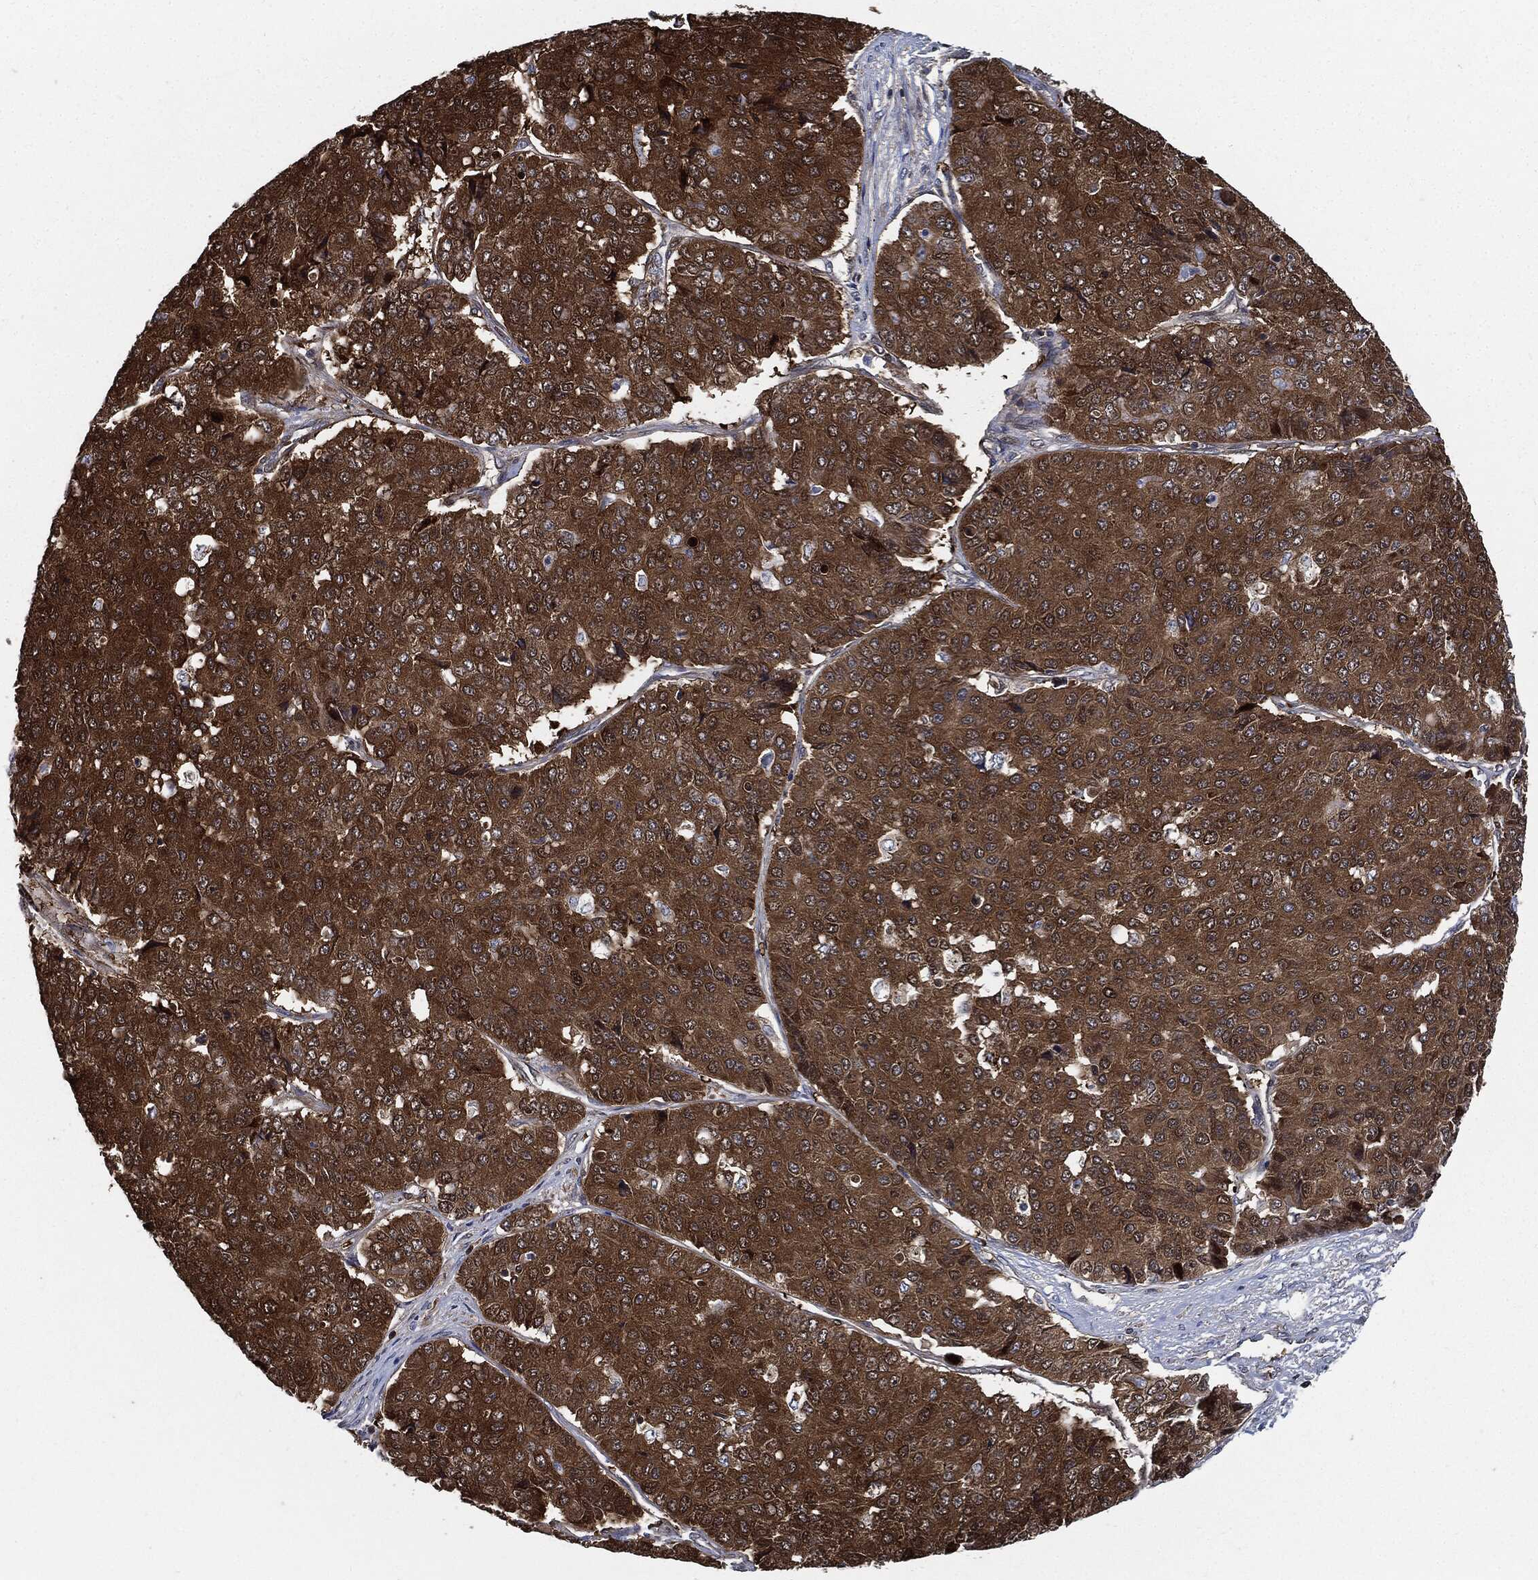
{"staining": {"intensity": "strong", "quantity": ">75%", "location": "cytoplasmic/membranous"}, "tissue": "pancreatic cancer", "cell_type": "Tumor cells", "image_type": "cancer", "snomed": [{"axis": "morphology", "description": "Normal tissue, NOS"}, {"axis": "morphology", "description": "Adenocarcinoma, NOS"}, {"axis": "topography", "description": "Pancreas"}, {"axis": "topography", "description": "Duodenum"}], "caption": "Immunohistochemical staining of human pancreatic cancer reveals high levels of strong cytoplasmic/membranous protein positivity in about >75% of tumor cells.", "gene": "PRDX2", "patient": {"sex": "male", "age": 50}}